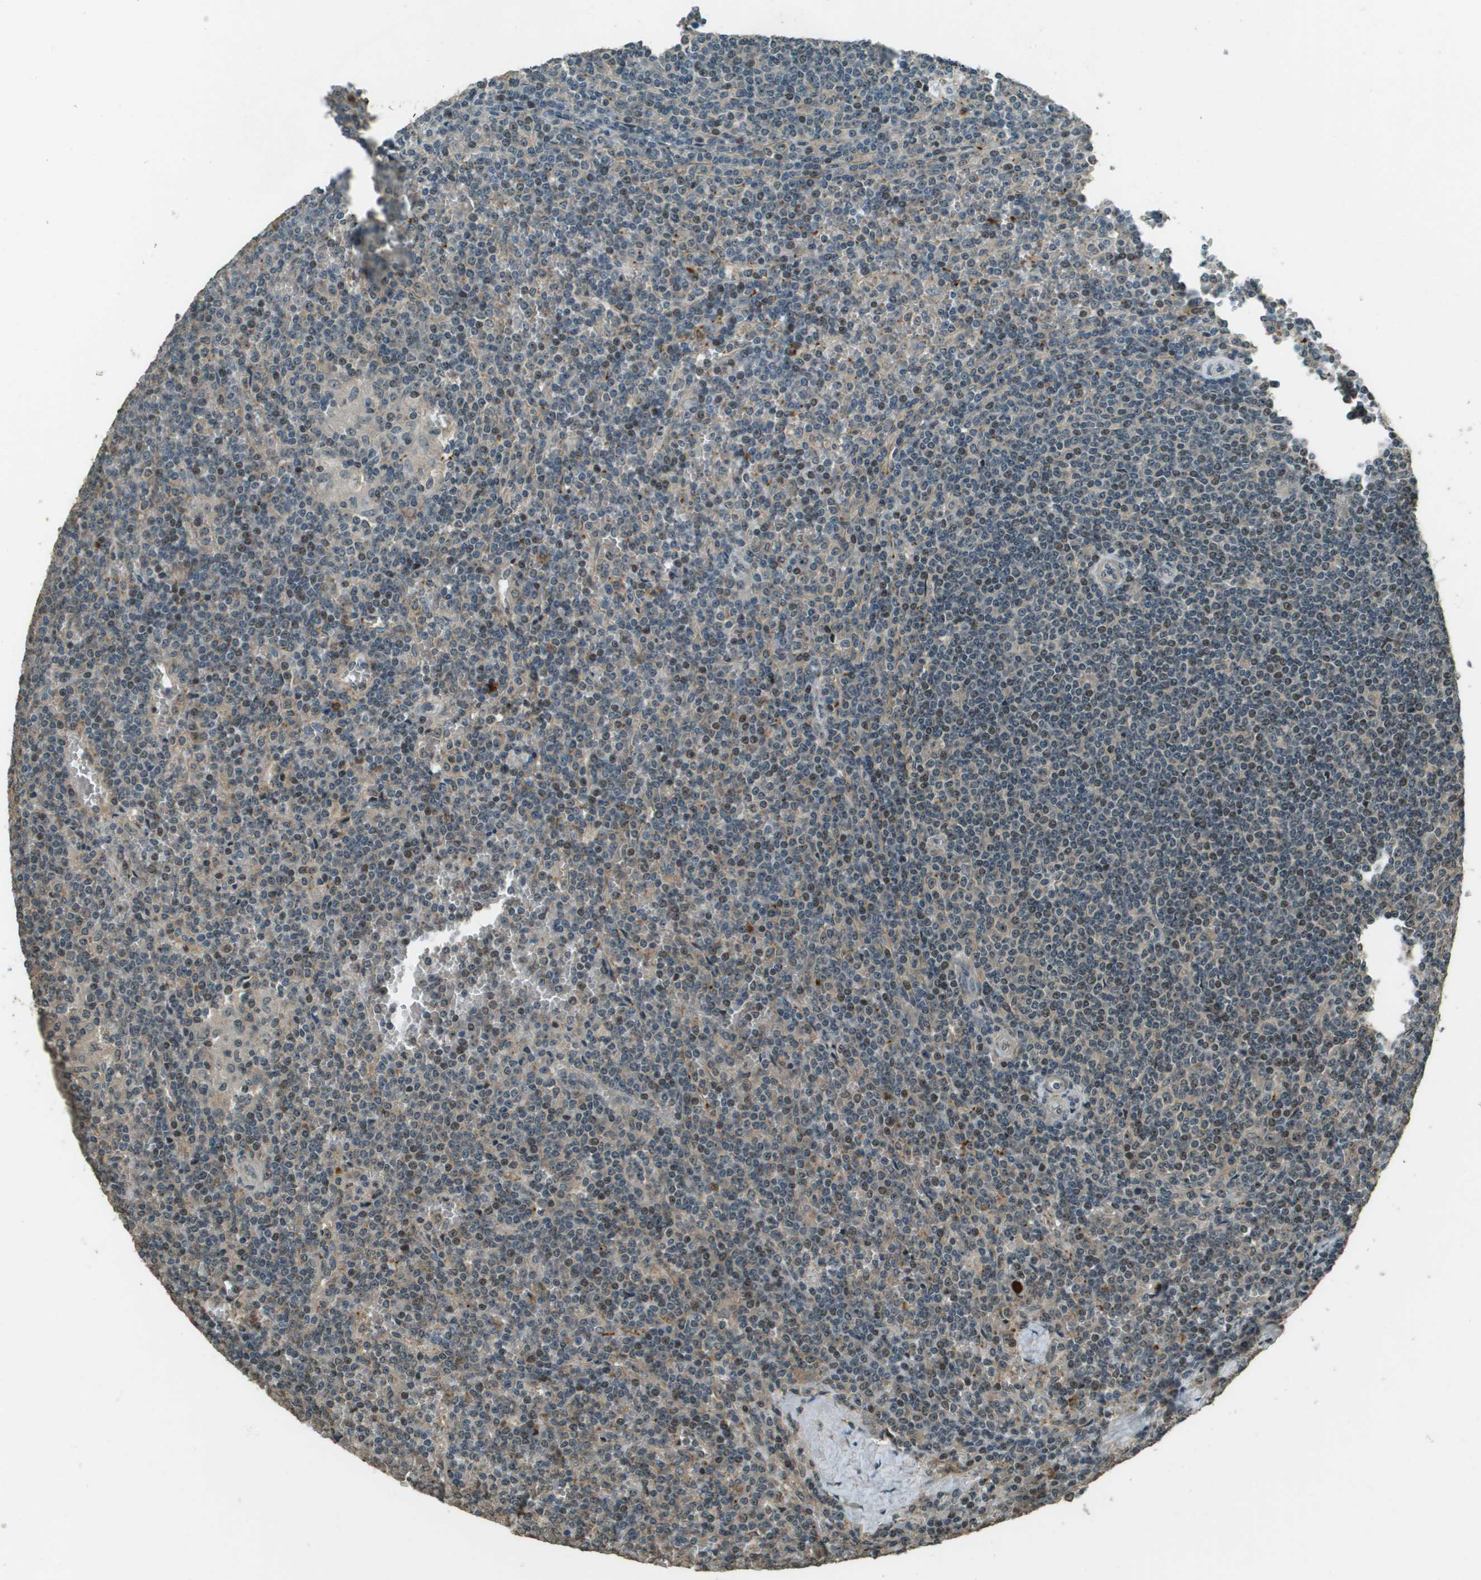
{"staining": {"intensity": "moderate", "quantity": "<25%", "location": "cytoplasmic/membranous"}, "tissue": "lymphoma", "cell_type": "Tumor cells", "image_type": "cancer", "snomed": [{"axis": "morphology", "description": "Malignant lymphoma, non-Hodgkin's type, Low grade"}, {"axis": "topography", "description": "Spleen"}], "caption": "Immunohistochemical staining of human lymphoma reveals low levels of moderate cytoplasmic/membranous staining in about <25% of tumor cells. (Brightfield microscopy of DAB IHC at high magnification).", "gene": "SDC3", "patient": {"sex": "female", "age": 19}}